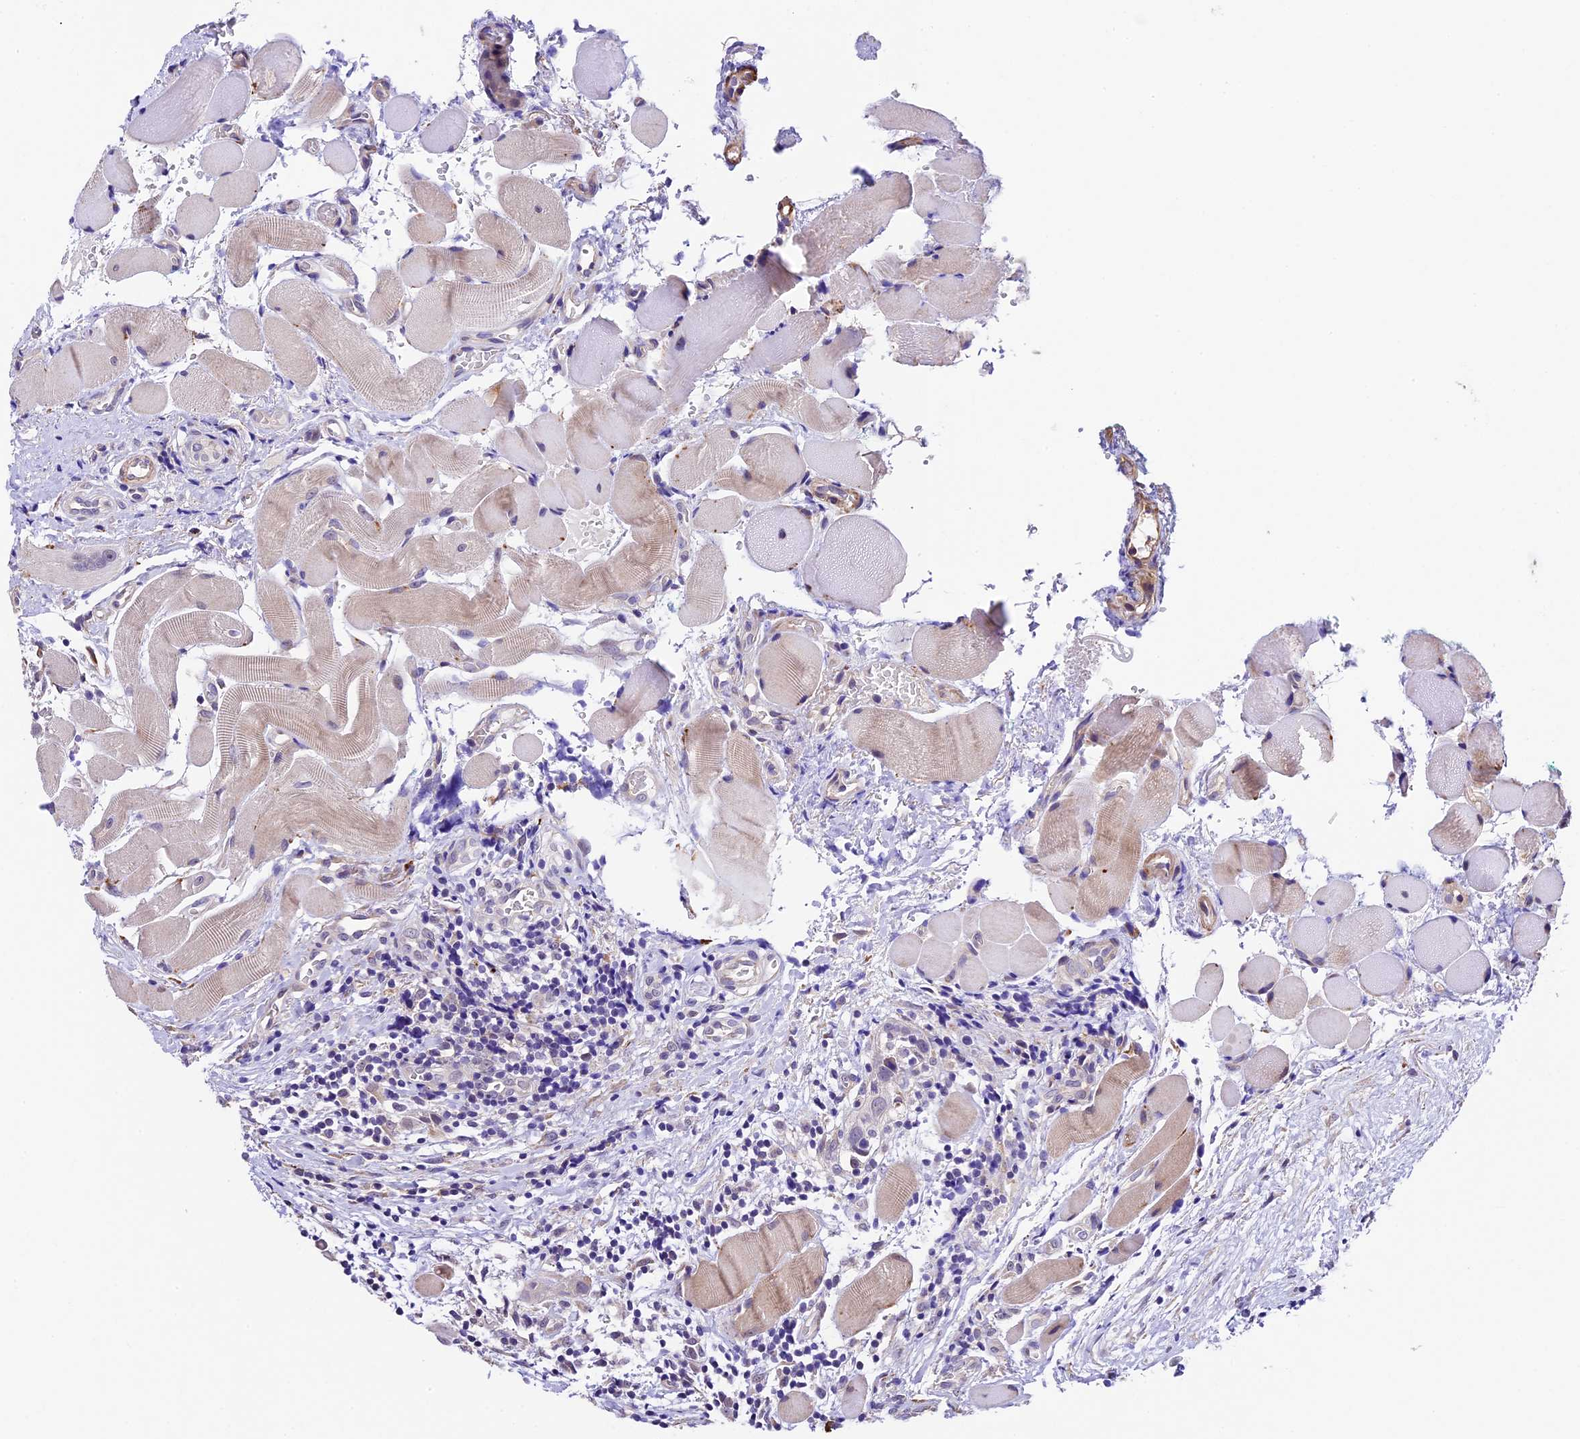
{"staining": {"intensity": "negative", "quantity": "none", "location": "none"}, "tissue": "head and neck cancer", "cell_type": "Tumor cells", "image_type": "cancer", "snomed": [{"axis": "morphology", "description": "Squamous cell carcinoma, NOS"}, {"axis": "topography", "description": "Oral tissue"}, {"axis": "topography", "description": "Head-Neck"}], "caption": "High power microscopy micrograph of an immunohistochemistry histopathology image of head and neck cancer, revealing no significant staining in tumor cells.", "gene": "LSM7", "patient": {"sex": "female", "age": 50}}